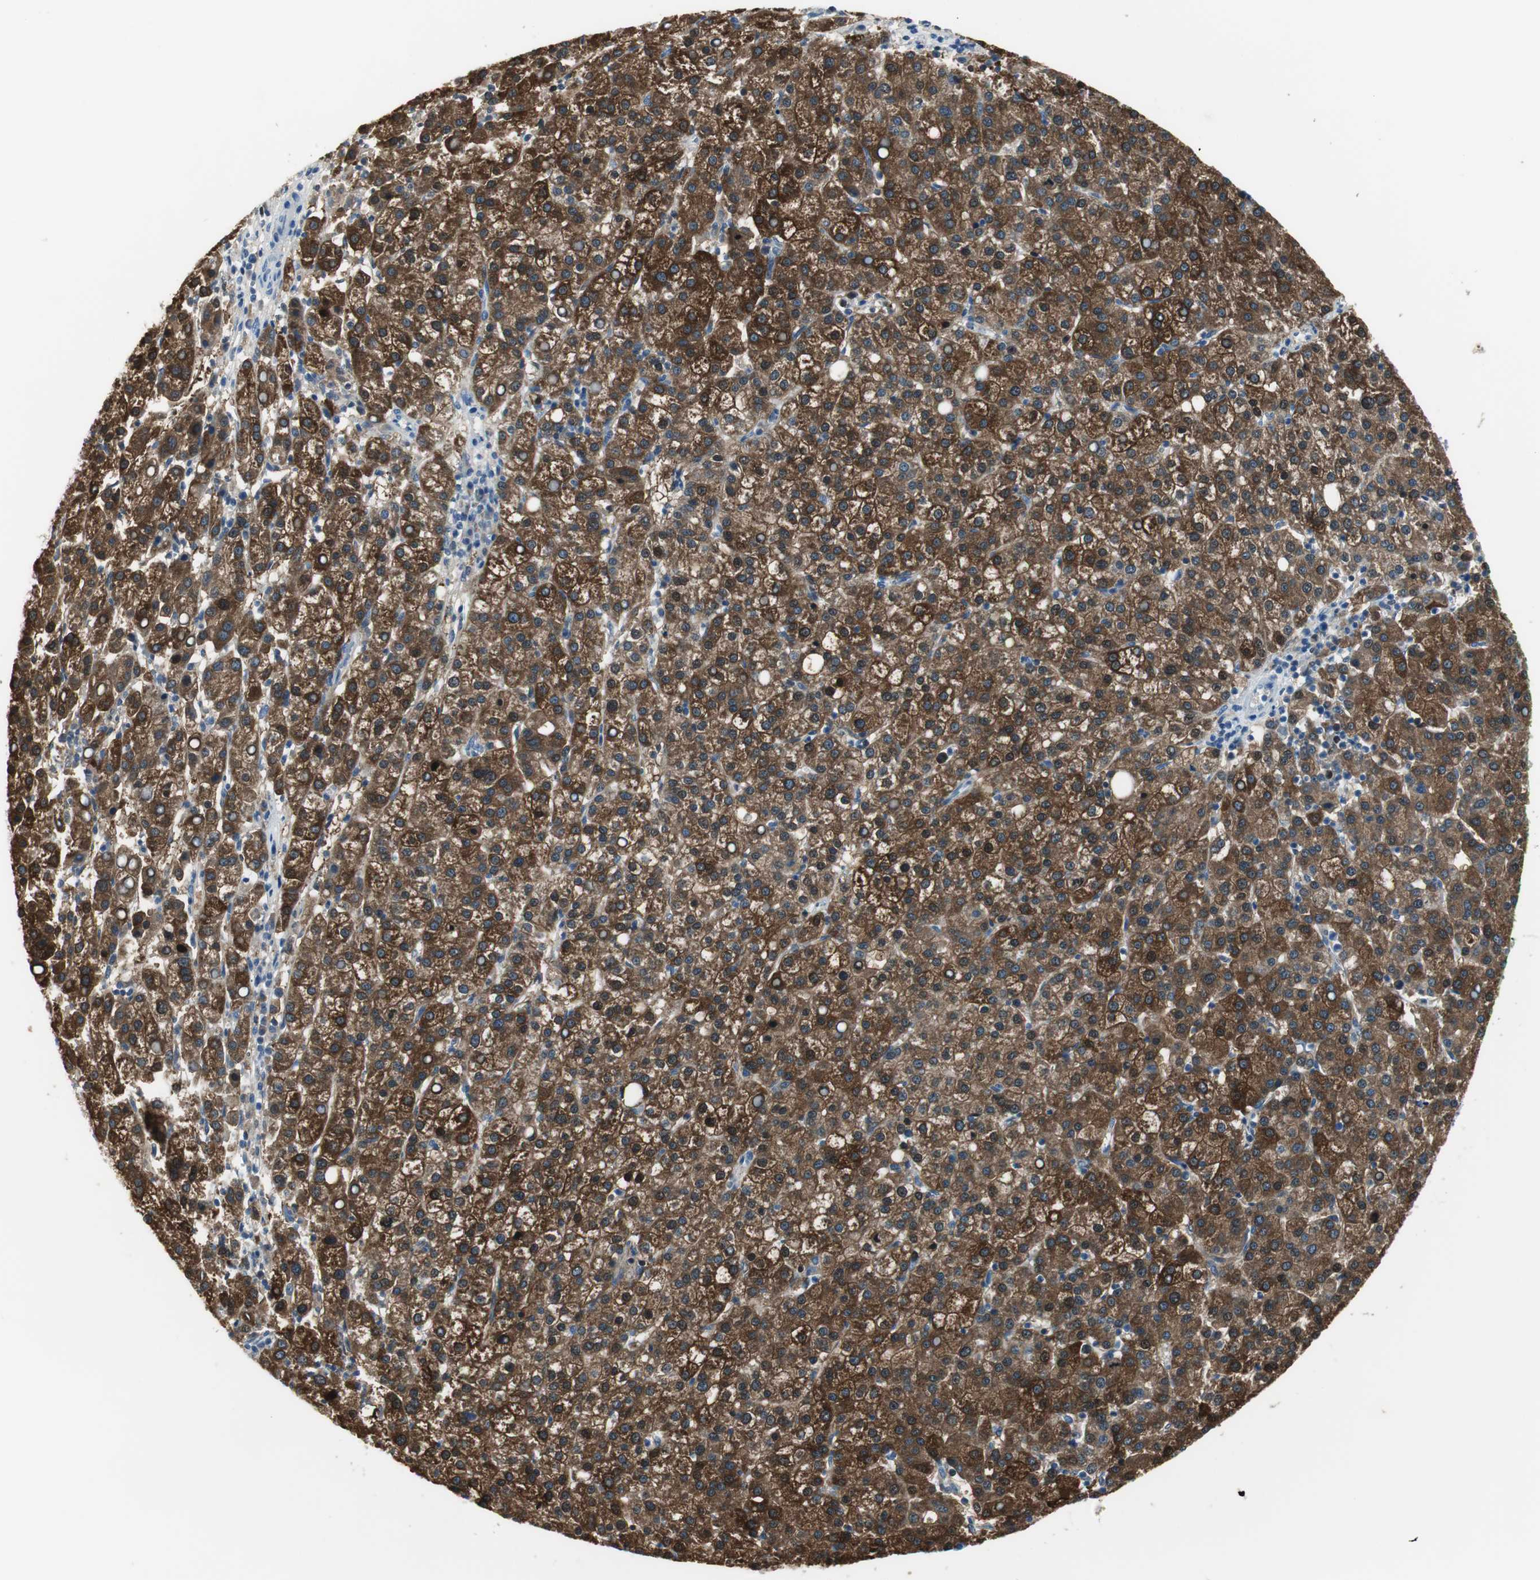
{"staining": {"intensity": "strong", "quantity": ">75%", "location": "cytoplasmic/membranous,nuclear"}, "tissue": "liver cancer", "cell_type": "Tumor cells", "image_type": "cancer", "snomed": [{"axis": "morphology", "description": "Carcinoma, Hepatocellular, NOS"}, {"axis": "topography", "description": "Liver"}], "caption": "Immunohistochemistry (IHC) (DAB (3,3'-diaminobenzidine)) staining of hepatocellular carcinoma (liver) demonstrates strong cytoplasmic/membranous and nuclear protein expression in about >75% of tumor cells.", "gene": "FBP1", "patient": {"sex": "female", "age": 58}}